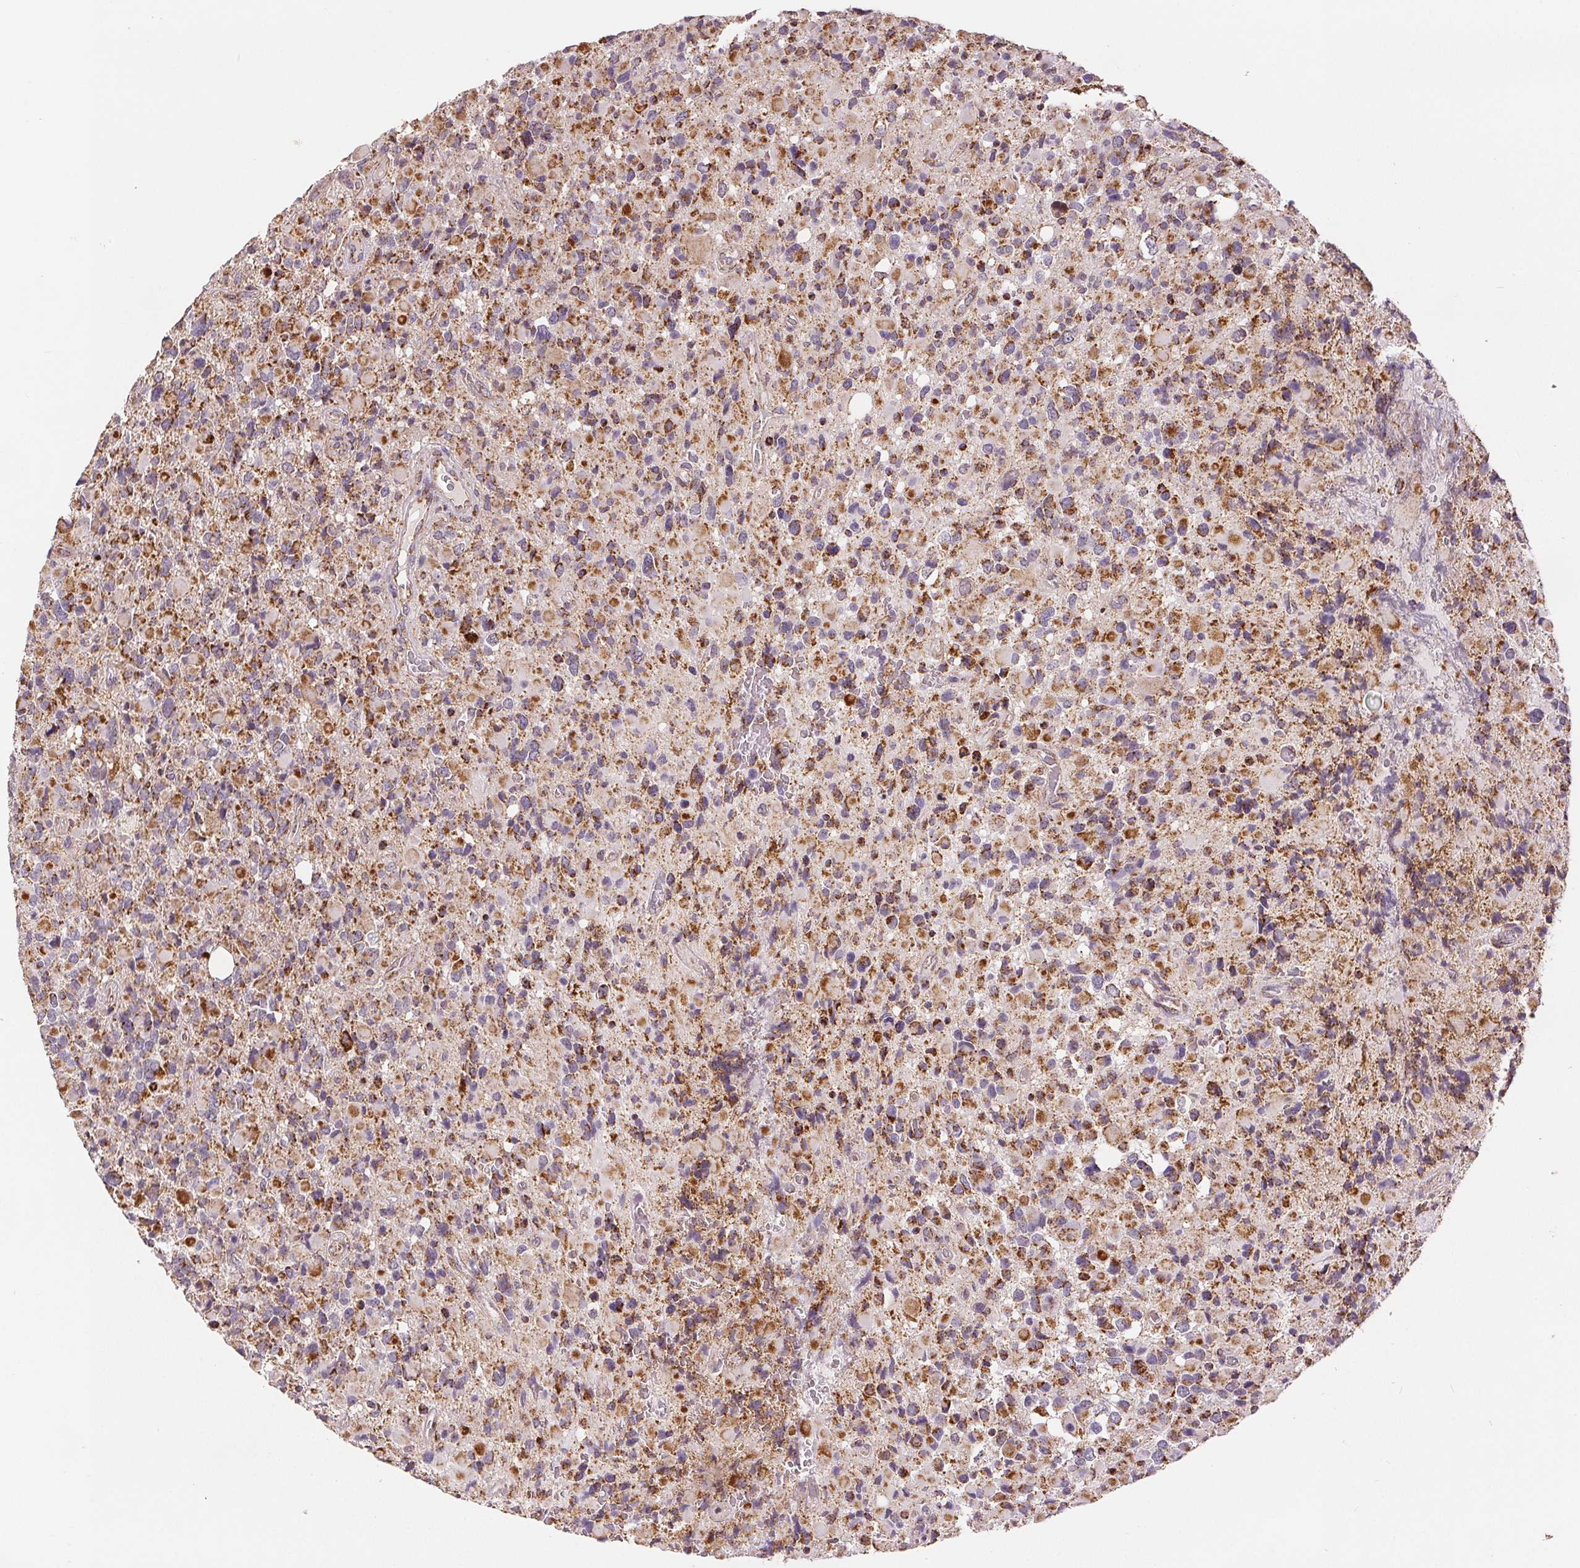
{"staining": {"intensity": "moderate", "quantity": "<25%", "location": "cytoplasmic/membranous"}, "tissue": "glioma", "cell_type": "Tumor cells", "image_type": "cancer", "snomed": [{"axis": "morphology", "description": "Glioma, malignant, High grade"}, {"axis": "topography", "description": "Brain"}], "caption": "Malignant glioma (high-grade) tissue displays moderate cytoplasmic/membranous positivity in approximately <25% of tumor cells (DAB IHC, brown staining for protein, blue staining for nuclei).", "gene": "SDHB", "patient": {"sex": "female", "age": 40}}